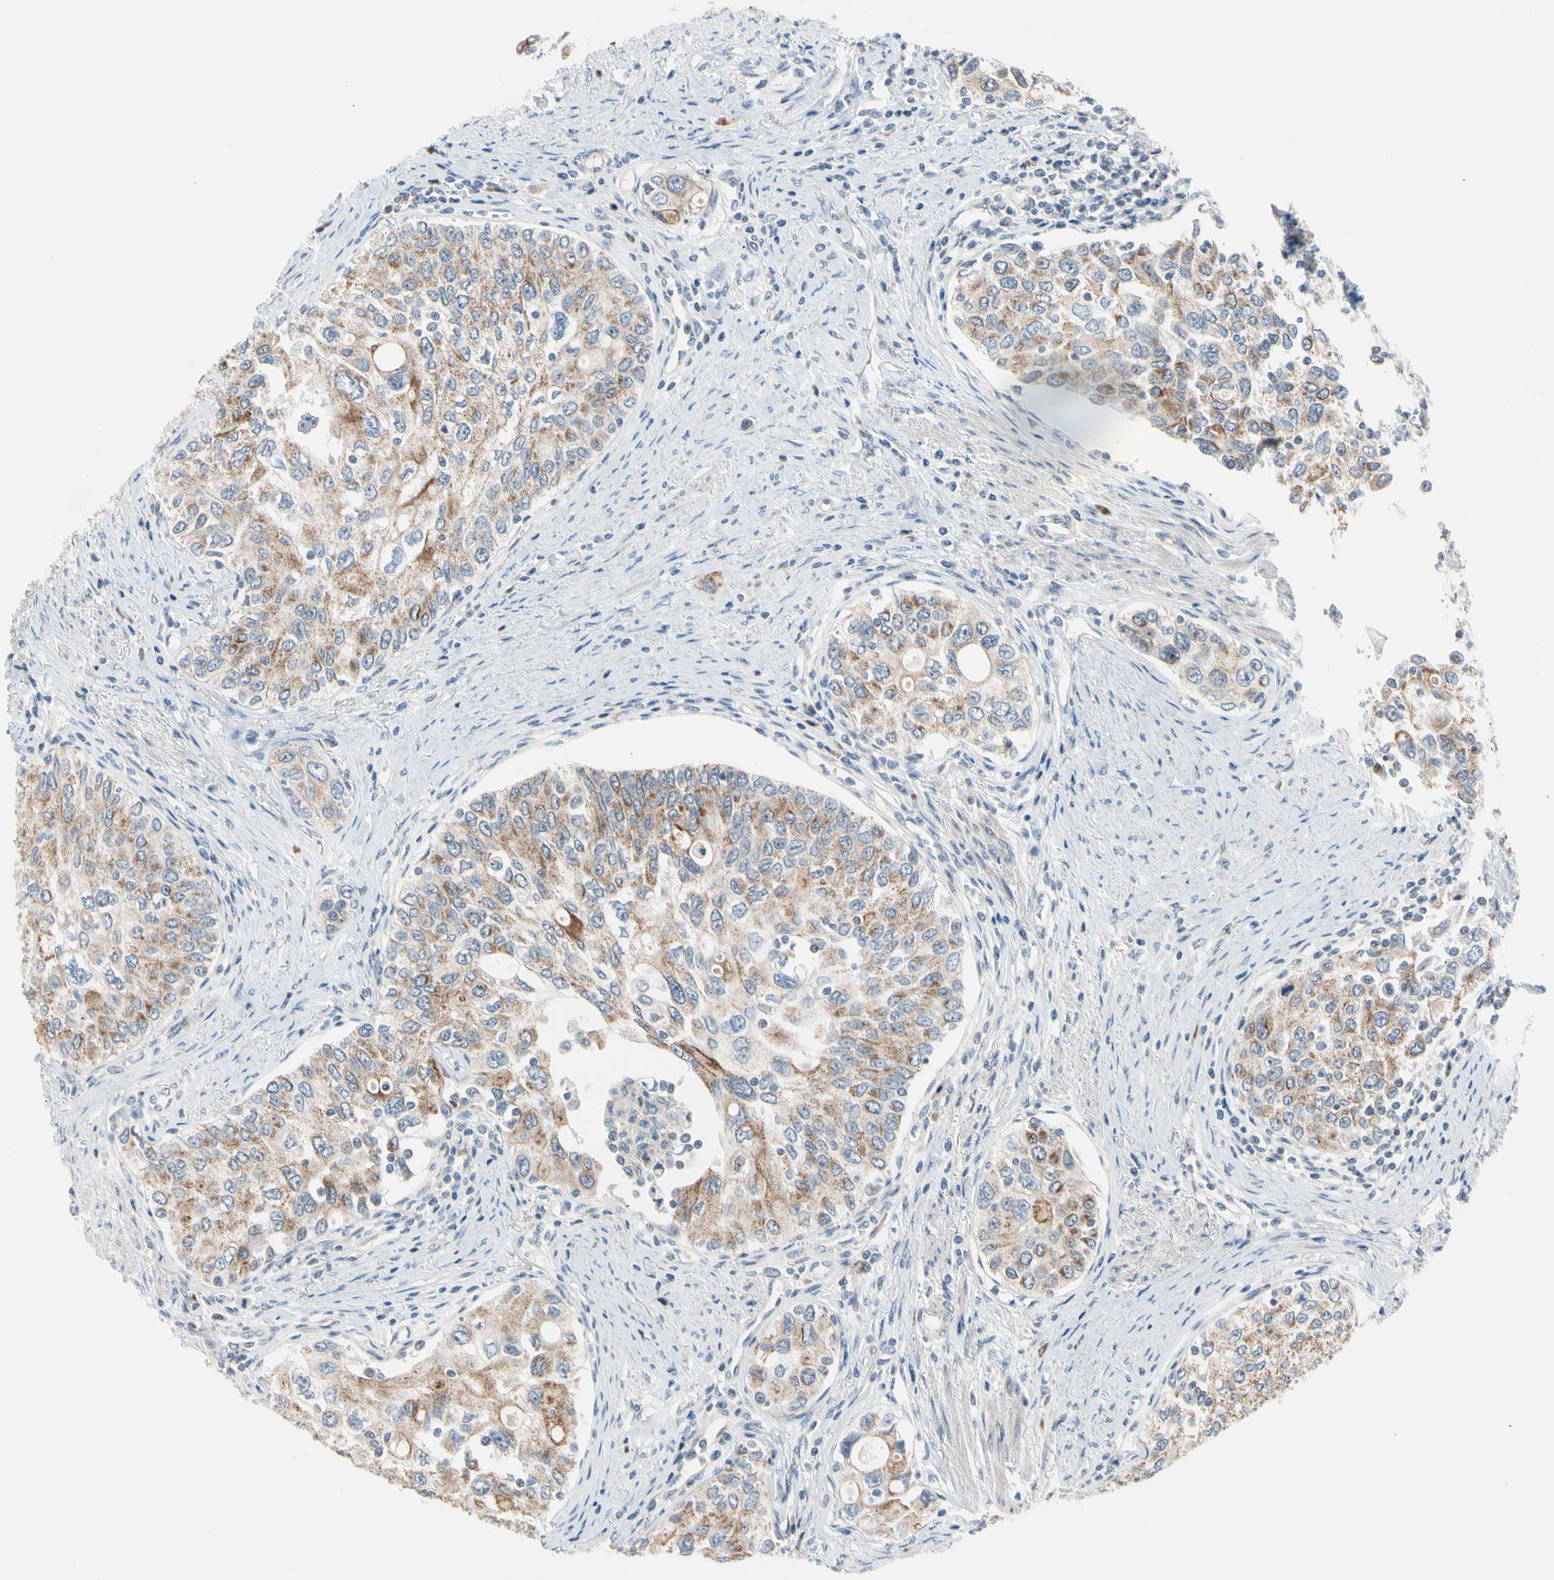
{"staining": {"intensity": "moderate", "quantity": ">75%", "location": "cytoplasmic/membranous"}, "tissue": "urothelial cancer", "cell_type": "Tumor cells", "image_type": "cancer", "snomed": [{"axis": "morphology", "description": "Urothelial carcinoma, High grade"}, {"axis": "topography", "description": "Urinary bladder"}], "caption": "Urothelial carcinoma (high-grade) stained with a brown dye exhibits moderate cytoplasmic/membranous positive expression in about >75% of tumor cells.", "gene": "MARK1", "patient": {"sex": "female", "age": 56}}